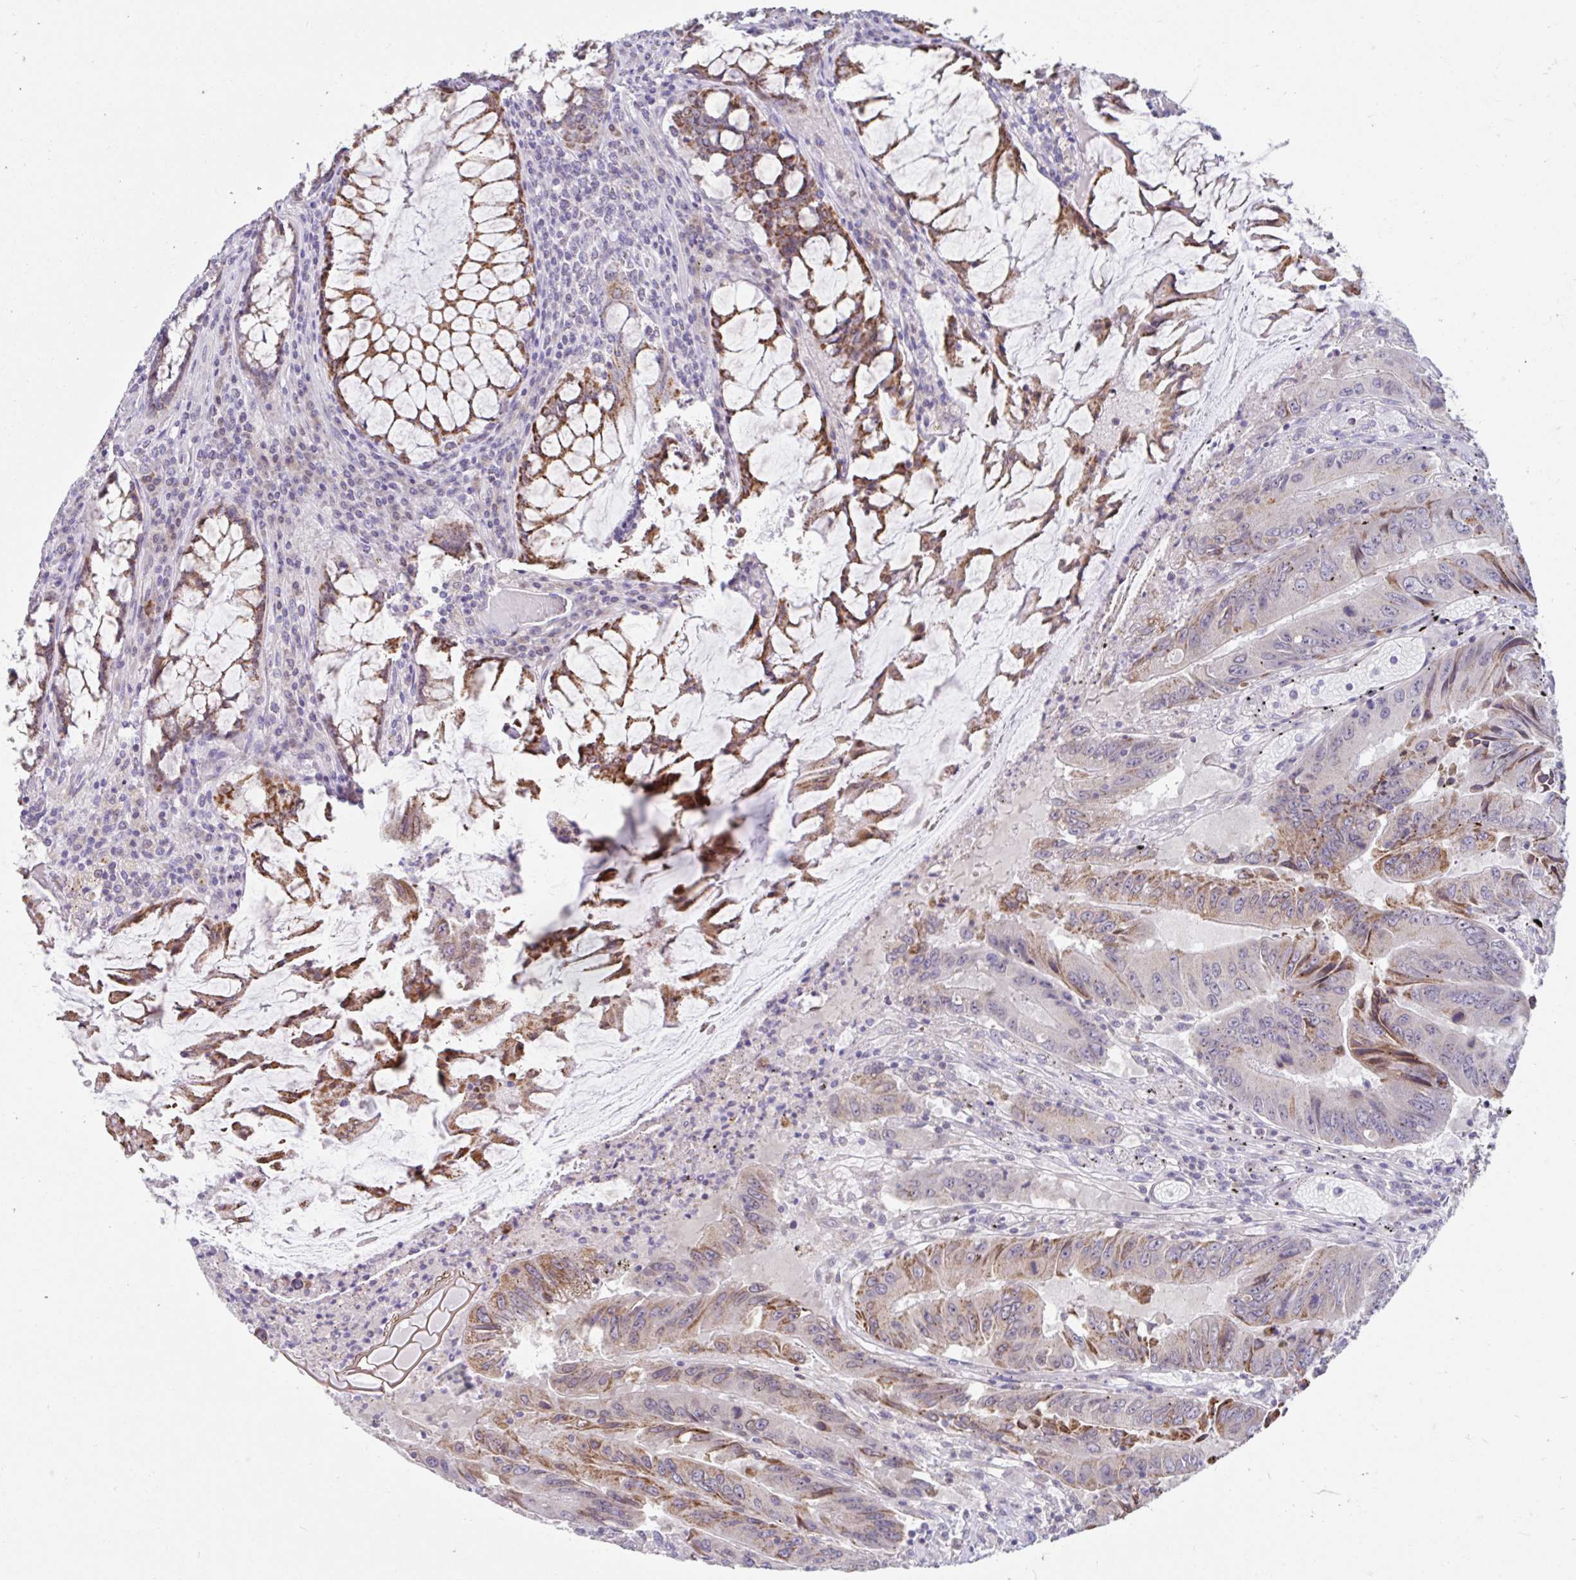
{"staining": {"intensity": "moderate", "quantity": "25%-75%", "location": "cytoplasmic/membranous"}, "tissue": "colorectal cancer", "cell_type": "Tumor cells", "image_type": "cancer", "snomed": [{"axis": "morphology", "description": "Adenocarcinoma, NOS"}, {"axis": "topography", "description": "Colon"}], "caption": "Colorectal adenocarcinoma was stained to show a protein in brown. There is medium levels of moderate cytoplasmic/membranous positivity in about 25%-75% of tumor cells.", "gene": "NT5C1B", "patient": {"sex": "male", "age": 53}}